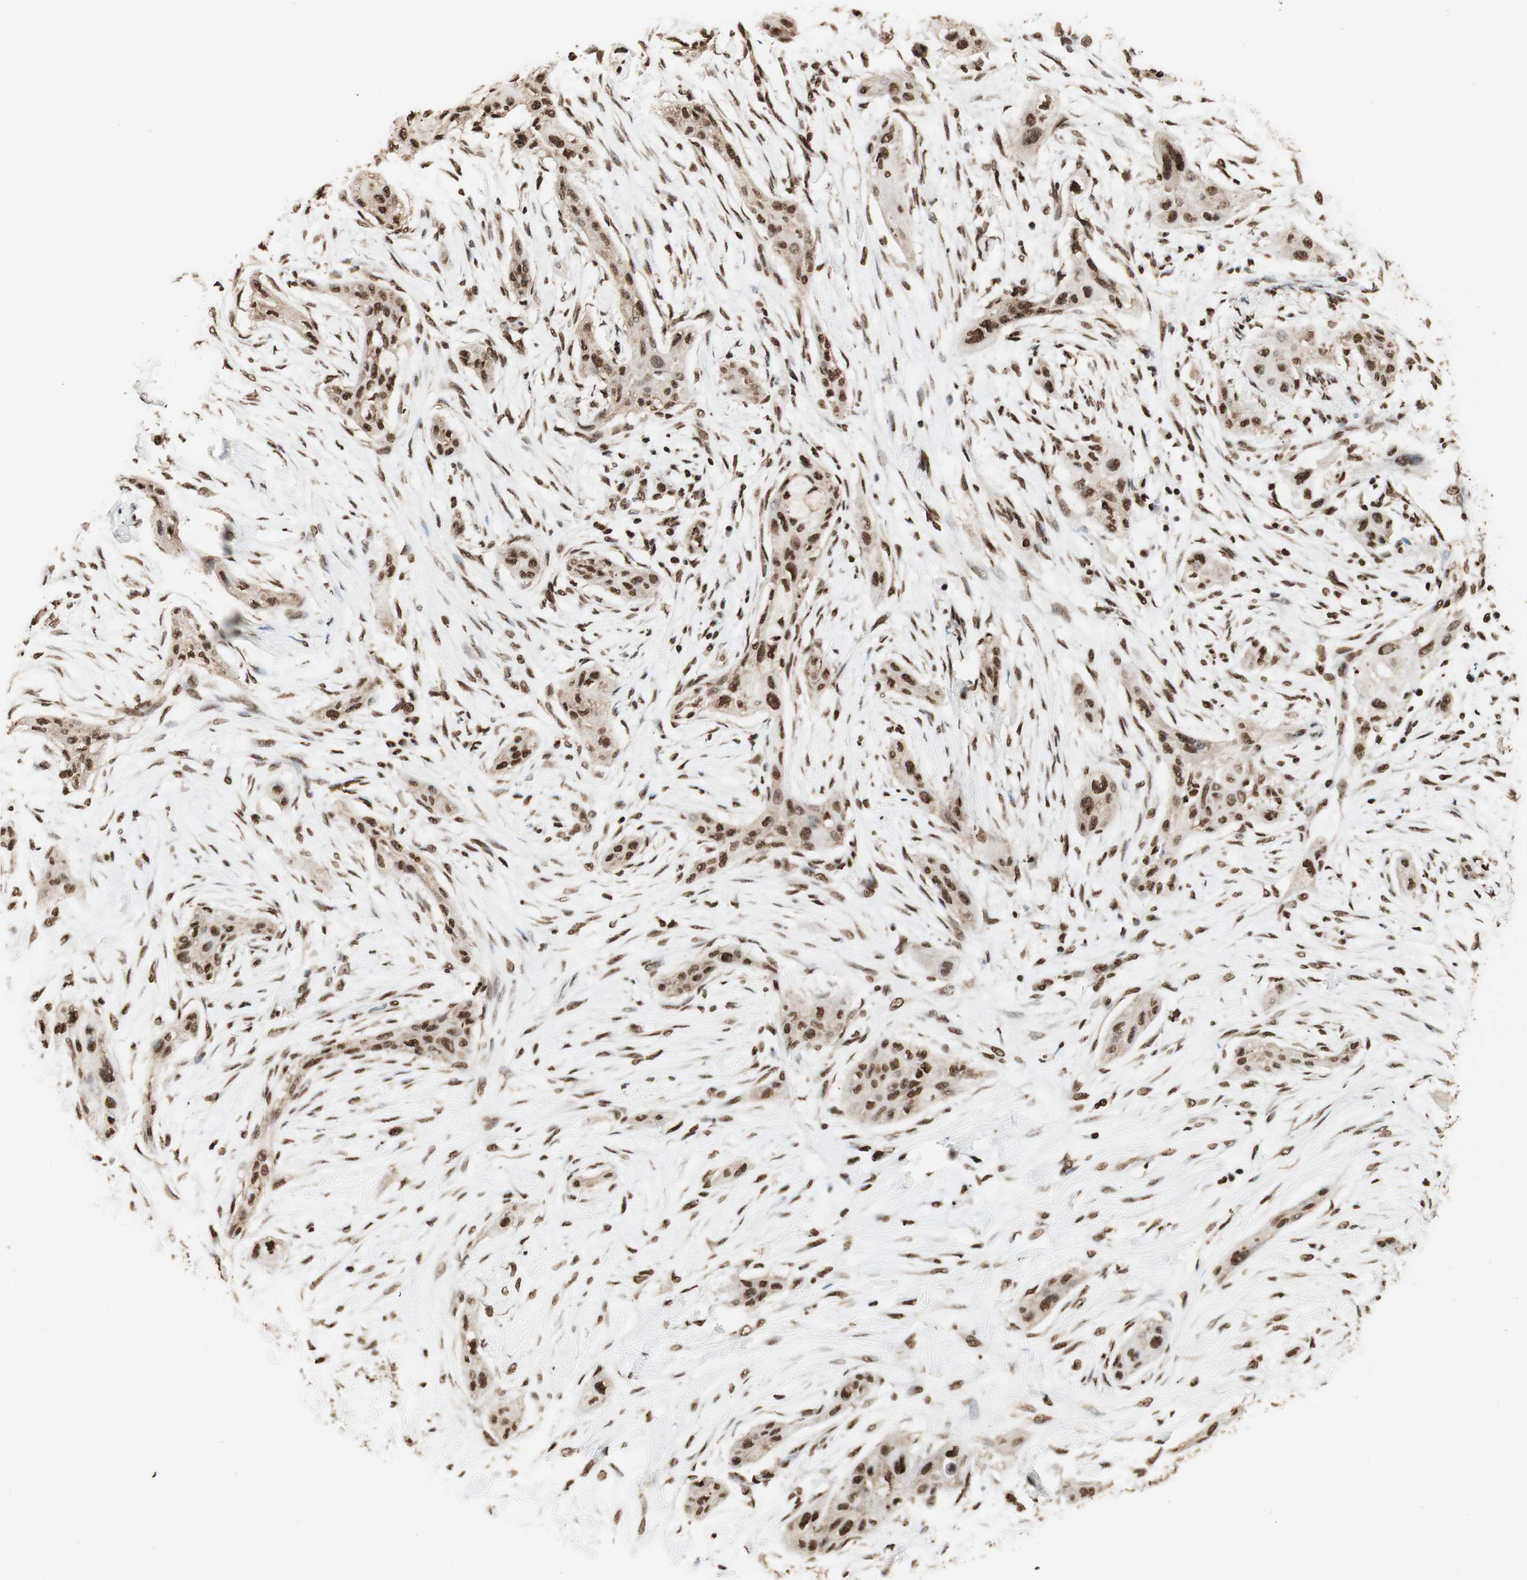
{"staining": {"intensity": "strong", "quantity": ">75%", "location": "nuclear"}, "tissue": "lung cancer", "cell_type": "Tumor cells", "image_type": "cancer", "snomed": [{"axis": "morphology", "description": "Squamous cell carcinoma, NOS"}, {"axis": "topography", "description": "Lung"}], "caption": "This is a micrograph of immunohistochemistry (IHC) staining of squamous cell carcinoma (lung), which shows strong expression in the nuclear of tumor cells.", "gene": "HNRNPA2B1", "patient": {"sex": "female", "age": 47}}